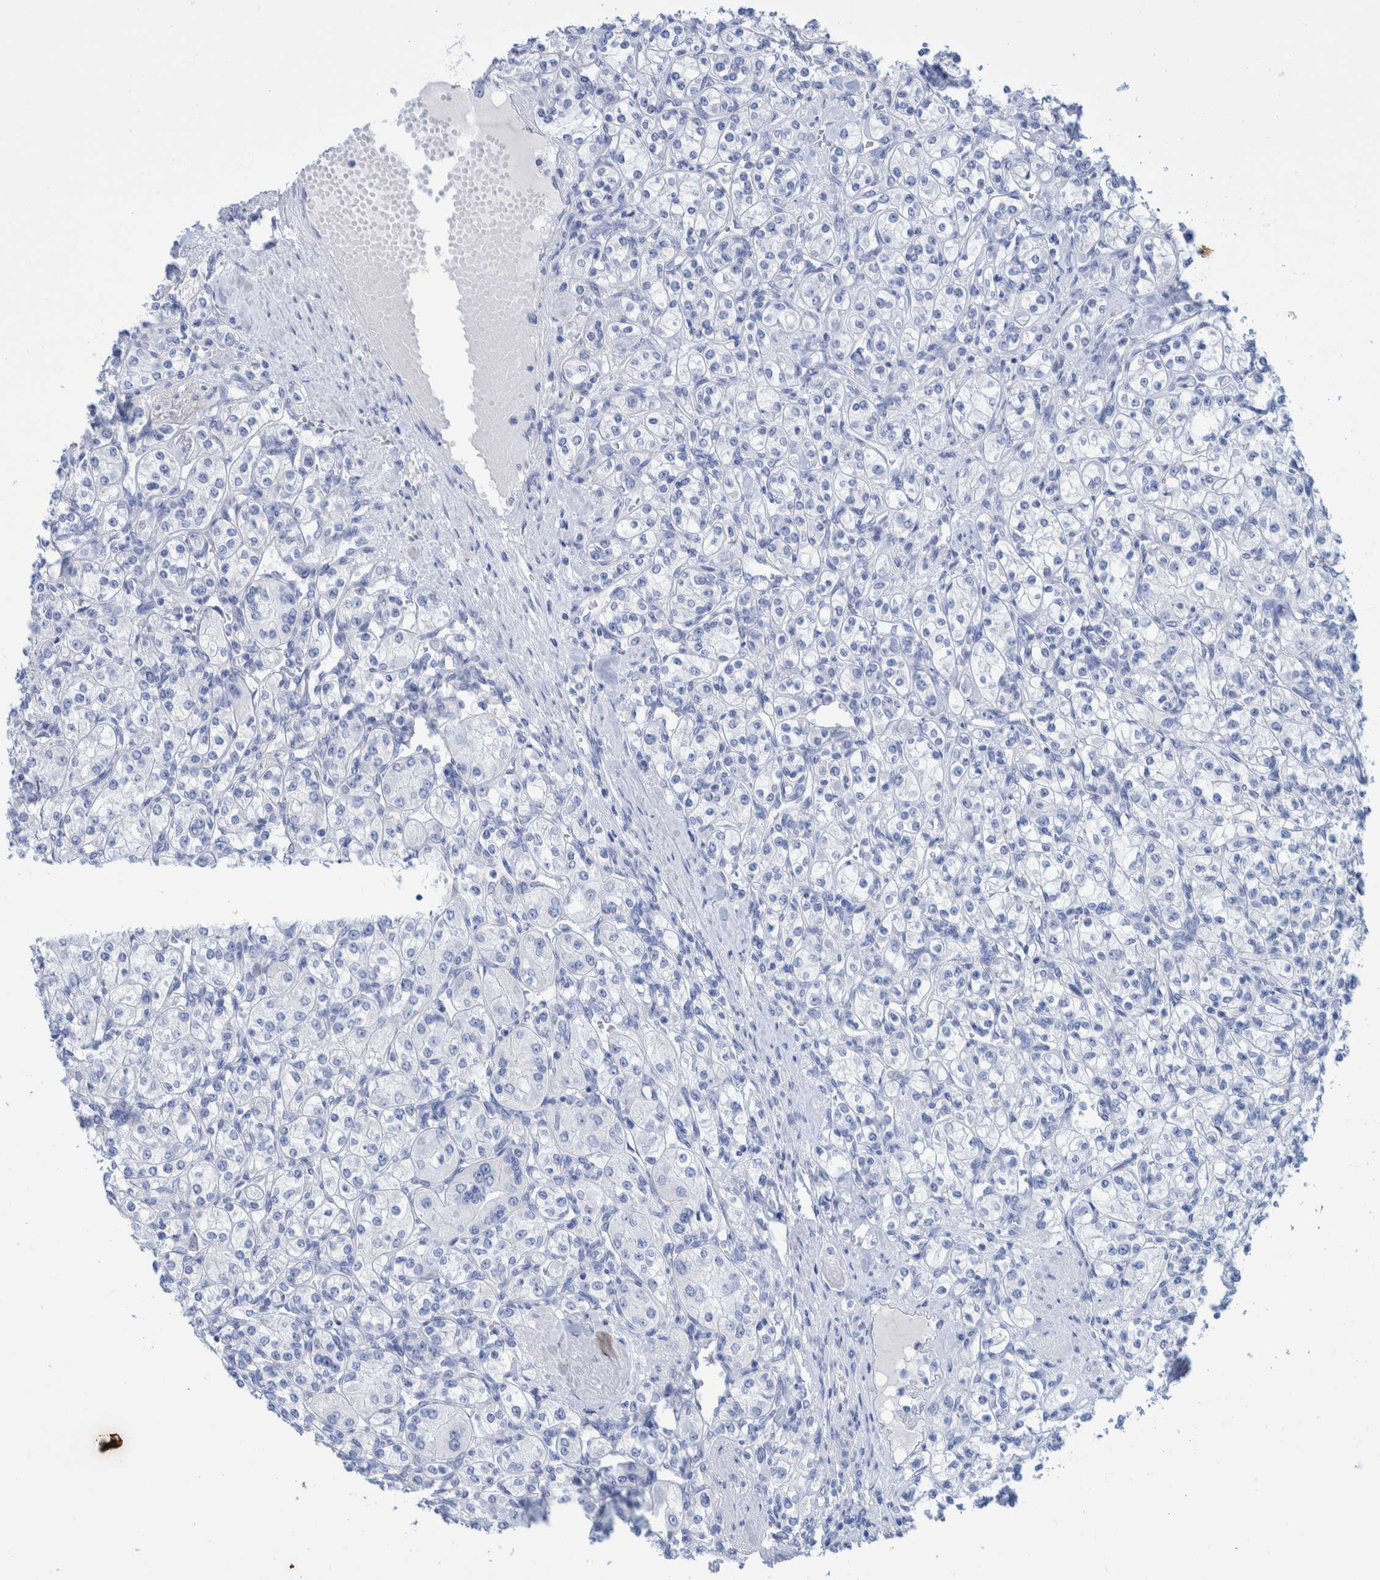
{"staining": {"intensity": "negative", "quantity": "none", "location": "none"}, "tissue": "renal cancer", "cell_type": "Tumor cells", "image_type": "cancer", "snomed": [{"axis": "morphology", "description": "Adenocarcinoma, NOS"}, {"axis": "topography", "description": "Kidney"}], "caption": "Immunohistochemistry micrograph of neoplastic tissue: renal adenocarcinoma stained with DAB (3,3'-diaminobenzidine) reveals no significant protein positivity in tumor cells.", "gene": "PERP", "patient": {"sex": "male", "age": 77}}